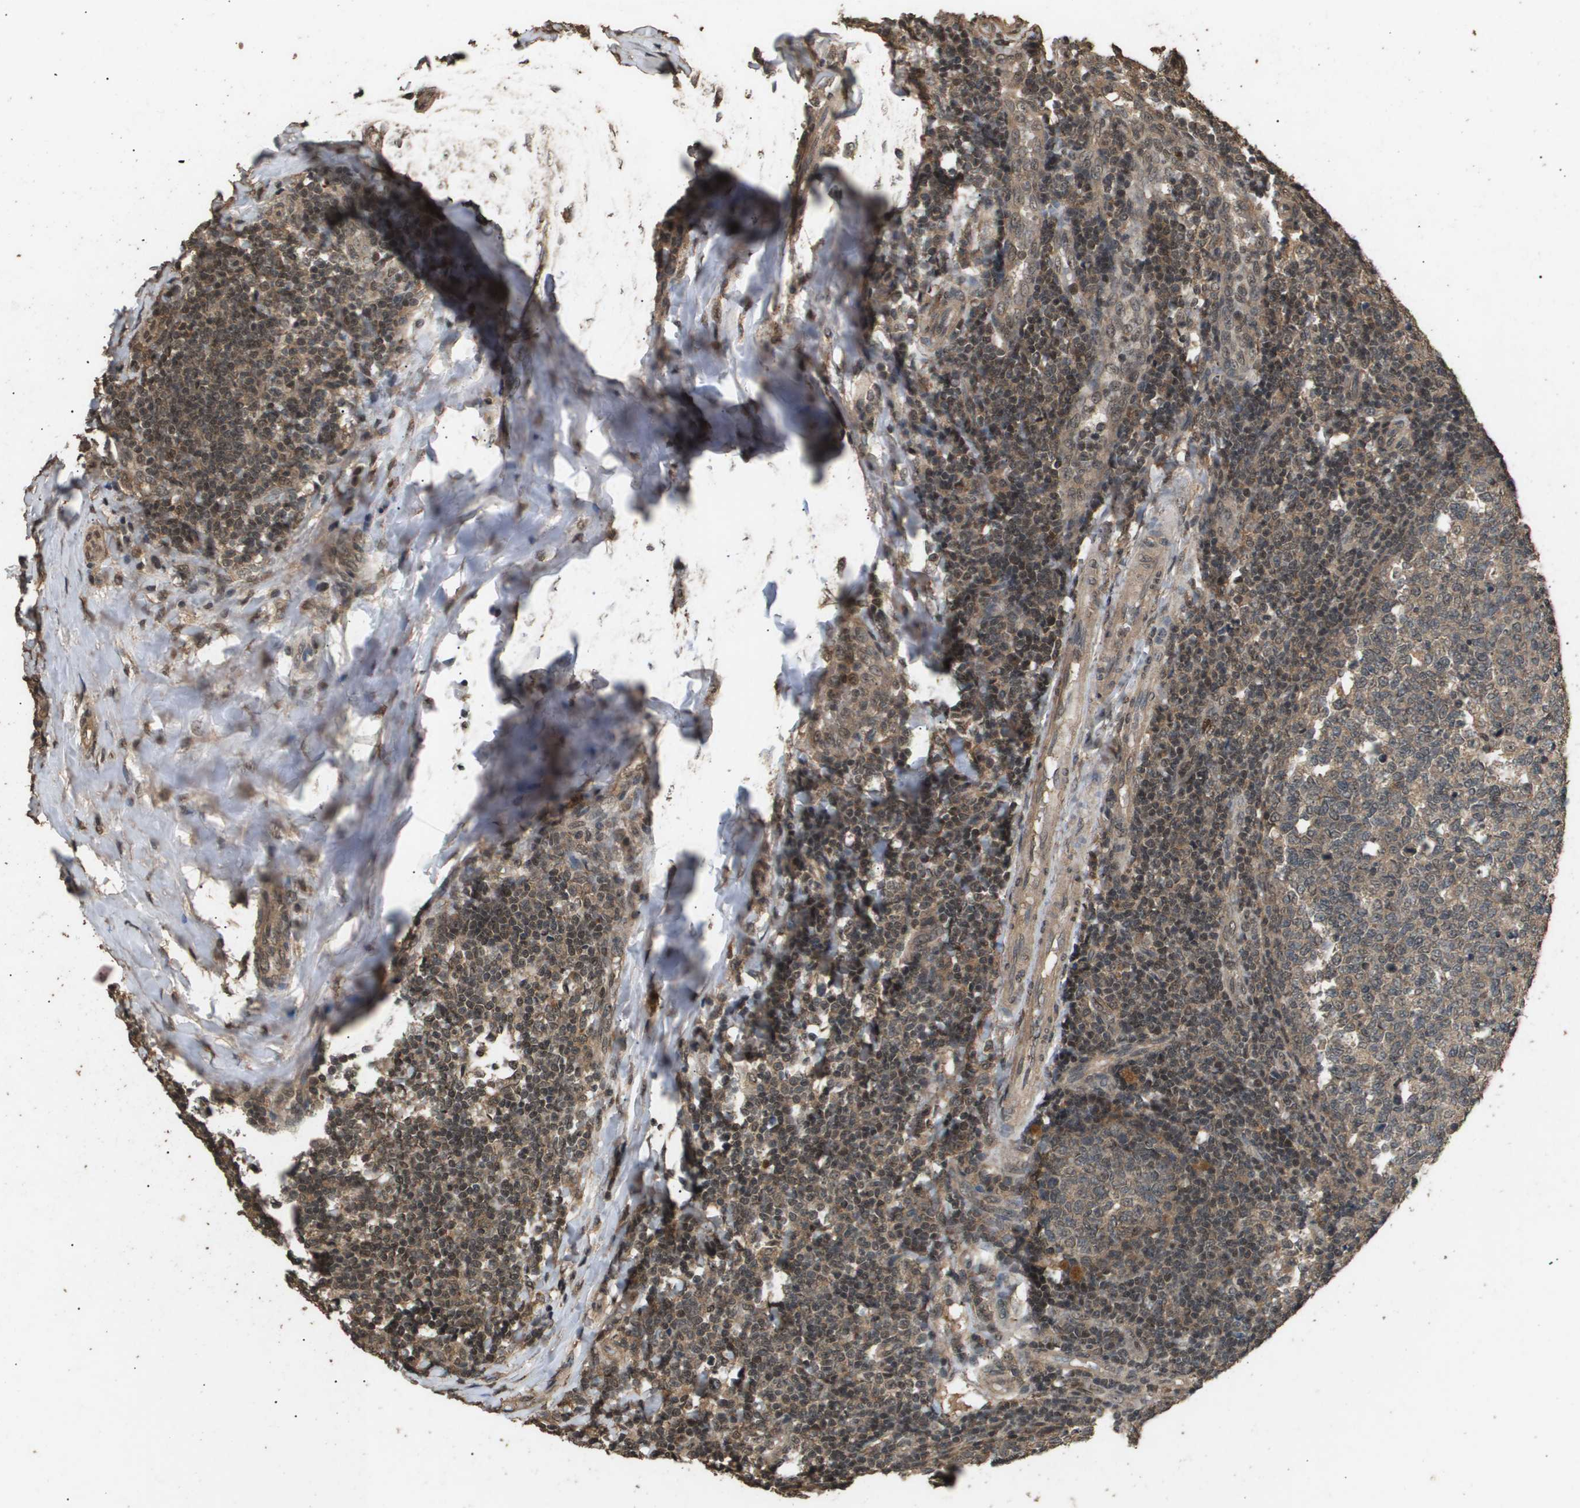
{"staining": {"intensity": "moderate", "quantity": ">75%", "location": "cytoplasmic/membranous,nuclear"}, "tissue": "tonsil", "cell_type": "Germinal center cells", "image_type": "normal", "snomed": [{"axis": "morphology", "description": "Normal tissue, NOS"}, {"axis": "topography", "description": "Tonsil"}], "caption": "Immunohistochemistry (IHC) of normal human tonsil displays medium levels of moderate cytoplasmic/membranous,nuclear staining in about >75% of germinal center cells.", "gene": "ING1", "patient": {"sex": "male", "age": 31}}